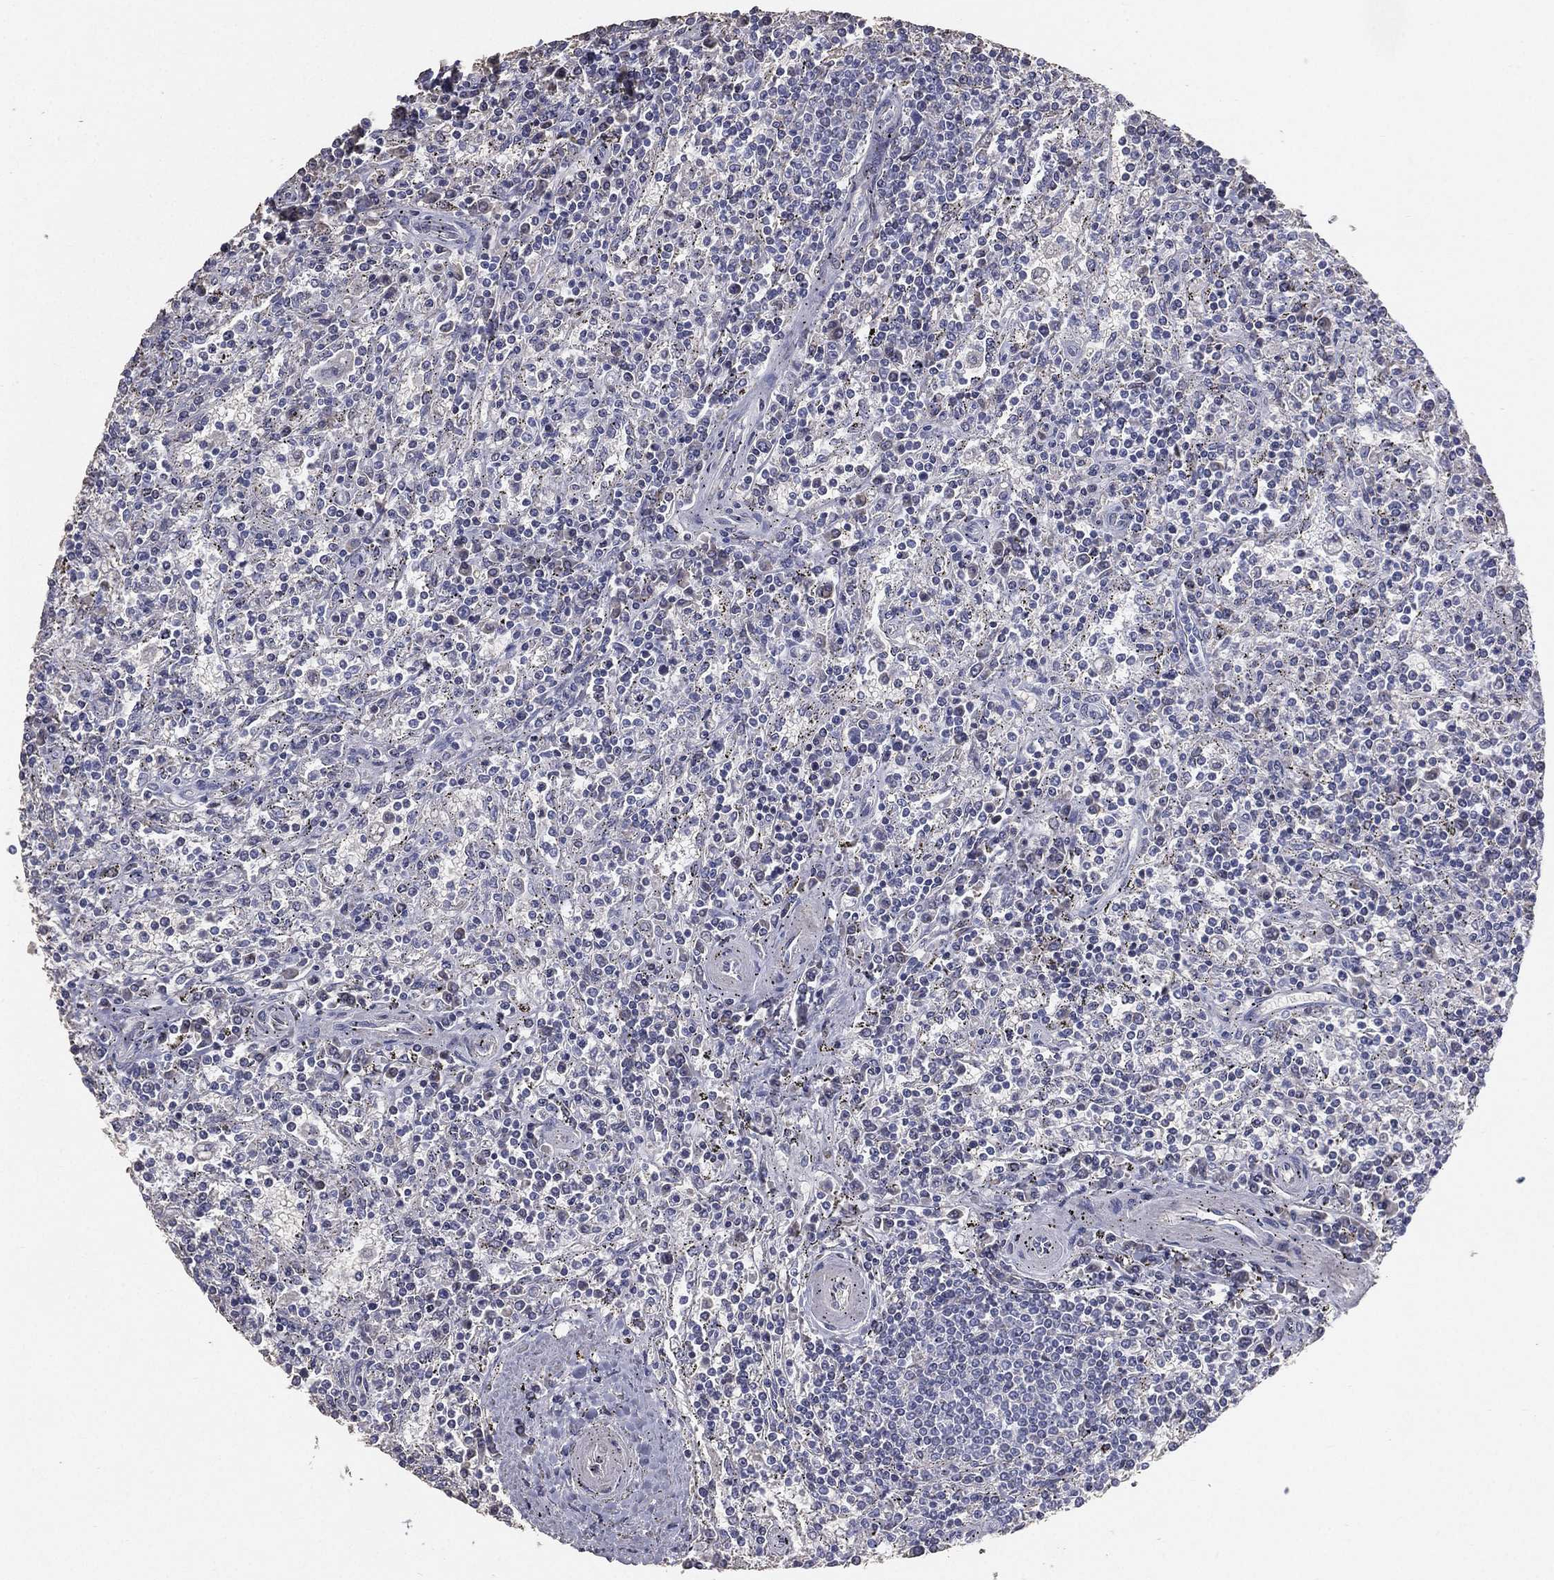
{"staining": {"intensity": "negative", "quantity": "none", "location": "none"}, "tissue": "lymphoma", "cell_type": "Tumor cells", "image_type": "cancer", "snomed": [{"axis": "morphology", "description": "Malignant lymphoma, non-Hodgkin's type, Low grade"}, {"axis": "topography", "description": "Spleen"}], "caption": "Low-grade malignant lymphoma, non-Hodgkin's type was stained to show a protein in brown. There is no significant staining in tumor cells. (Brightfield microscopy of DAB immunohistochemistry at high magnification).", "gene": "ESX1", "patient": {"sex": "male", "age": 62}}